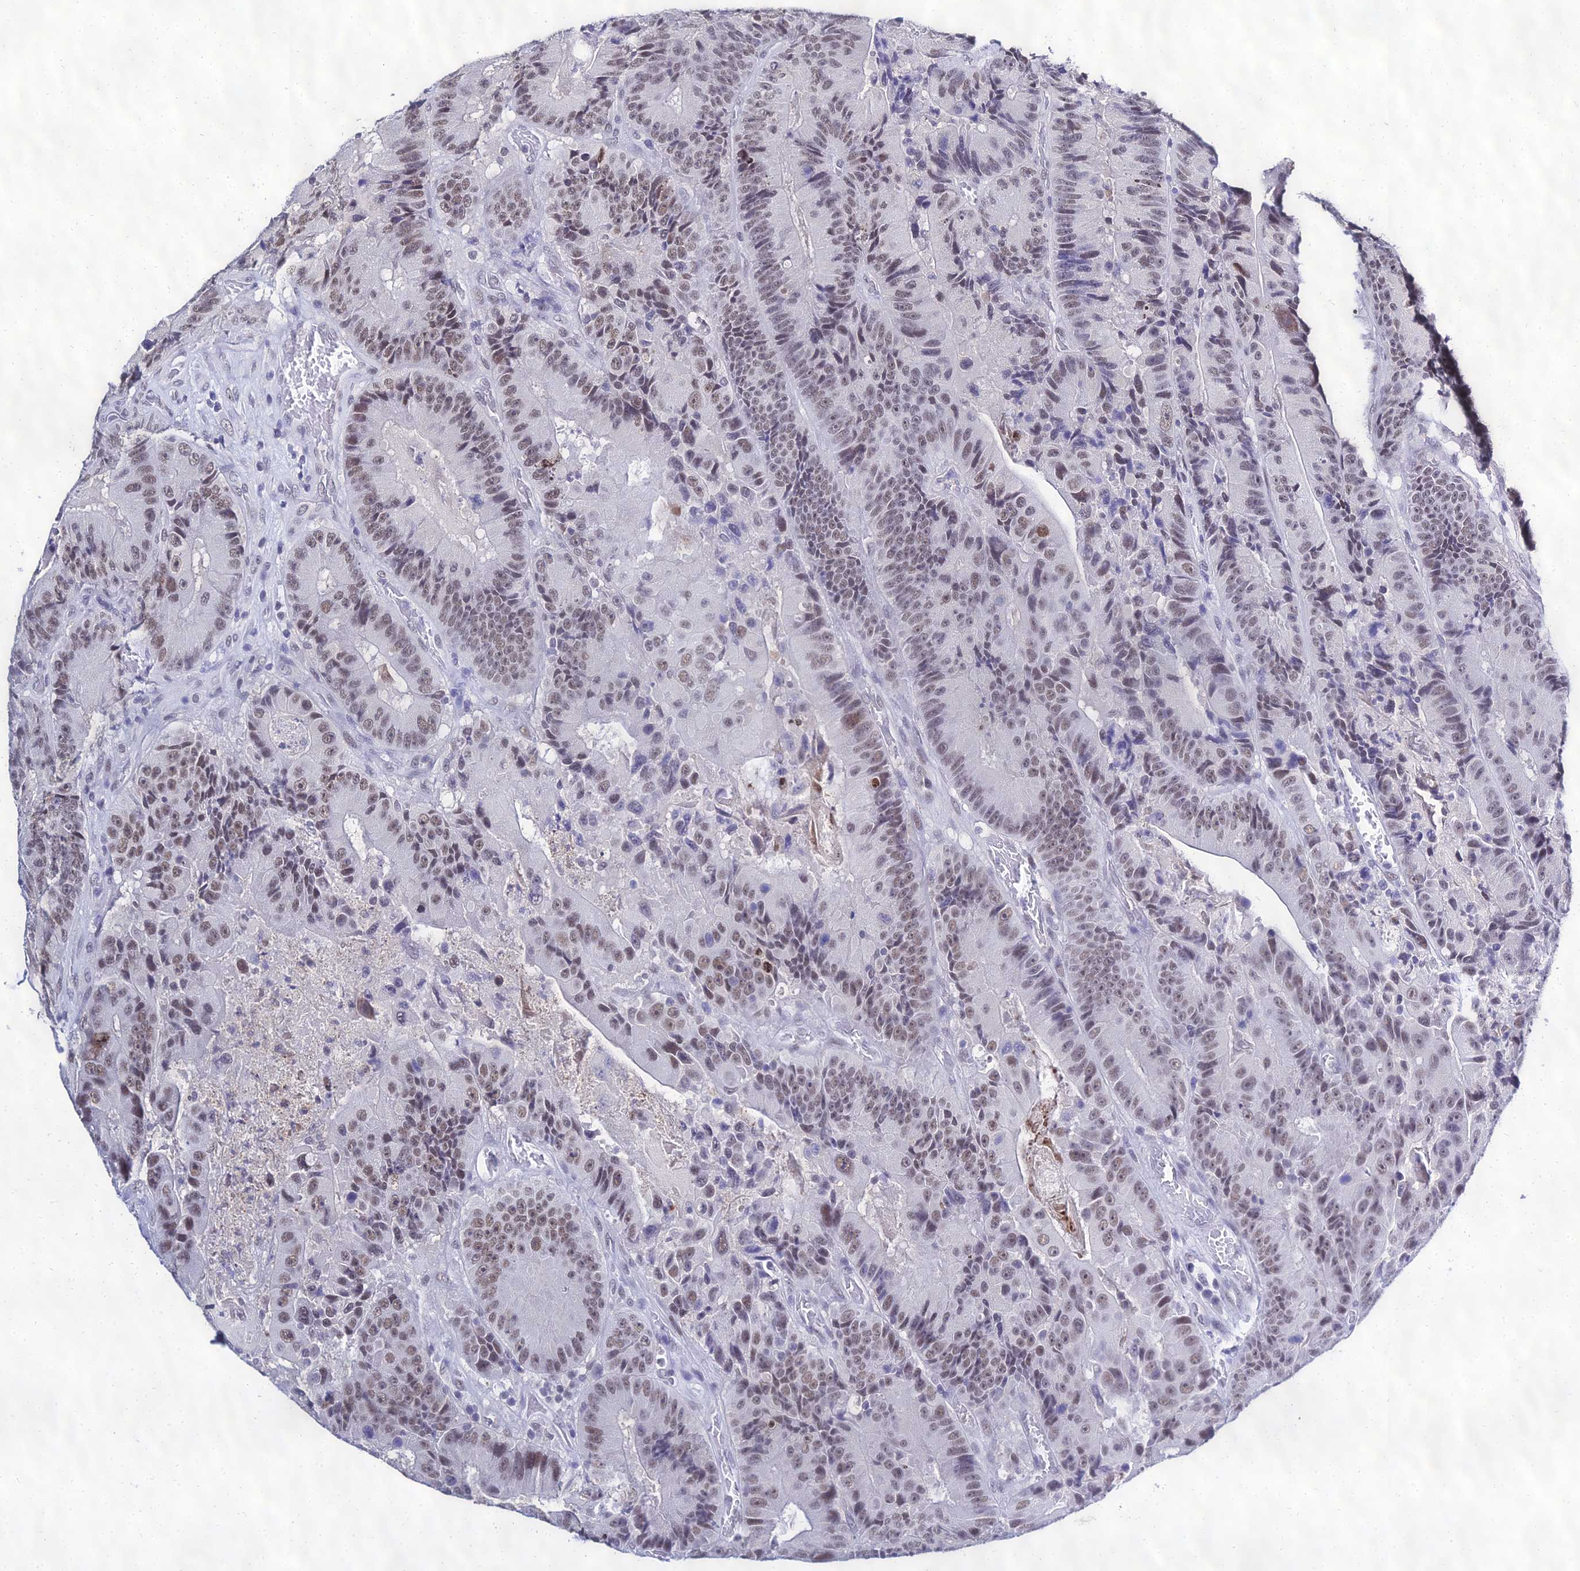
{"staining": {"intensity": "moderate", "quantity": "25%-75%", "location": "nuclear"}, "tissue": "colorectal cancer", "cell_type": "Tumor cells", "image_type": "cancer", "snomed": [{"axis": "morphology", "description": "Adenocarcinoma, NOS"}, {"axis": "topography", "description": "Colon"}], "caption": "An IHC image of neoplastic tissue is shown. Protein staining in brown labels moderate nuclear positivity in colorectal cancer within tumor cells.", "gene": "PPP4R2", "patient": {"sex": "female", "age": 86}}